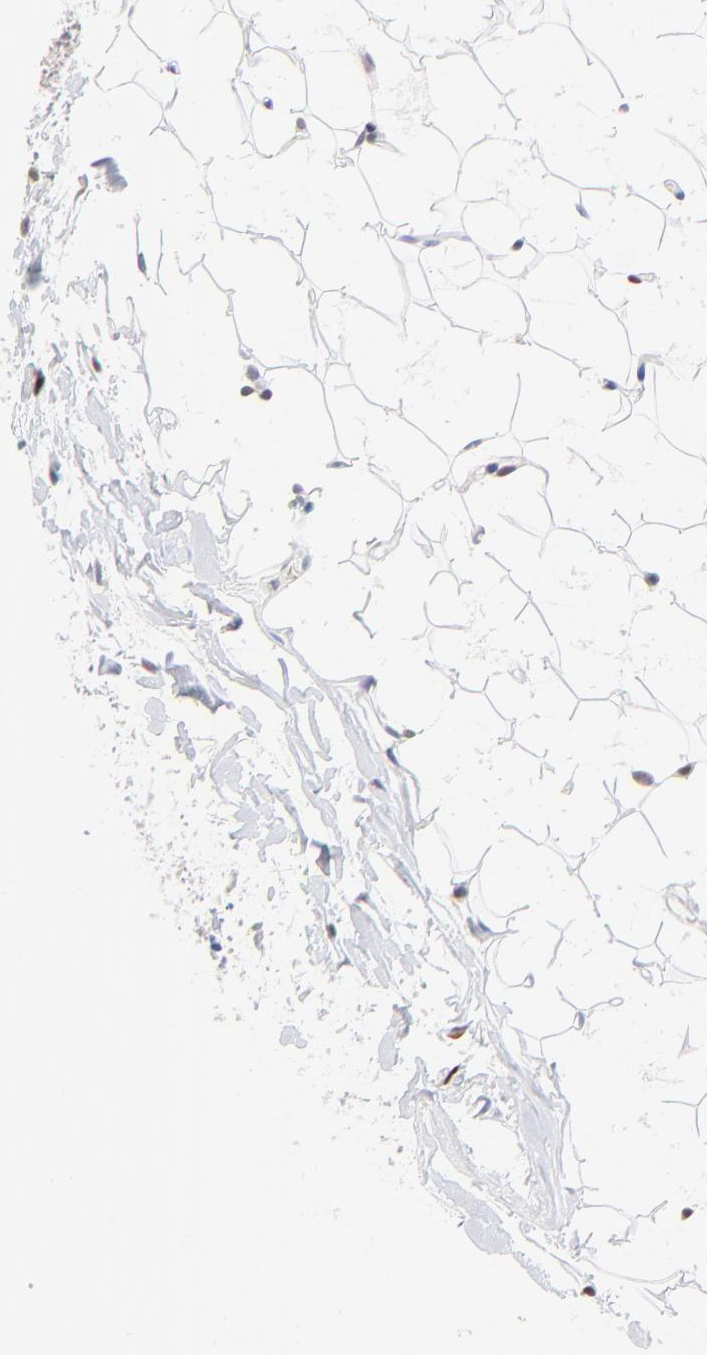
{"staining": {"intensity": "weak", "quantity": "<25%", "location": "nuclear"}, "tissue": "breast cancer", "cell_type": "Tumor cells", "image_type": "cancer", "snomed": [{"axis": "morphology", "description": "Duct carcinoma"}, {"axis": "topography", "description": "Breast"}], "caption": "The micrograph shows no significant positivity in tumor cells of breast cancer.", "gene": "KLF4", "patient": {"sex": "female", "age": 24}}